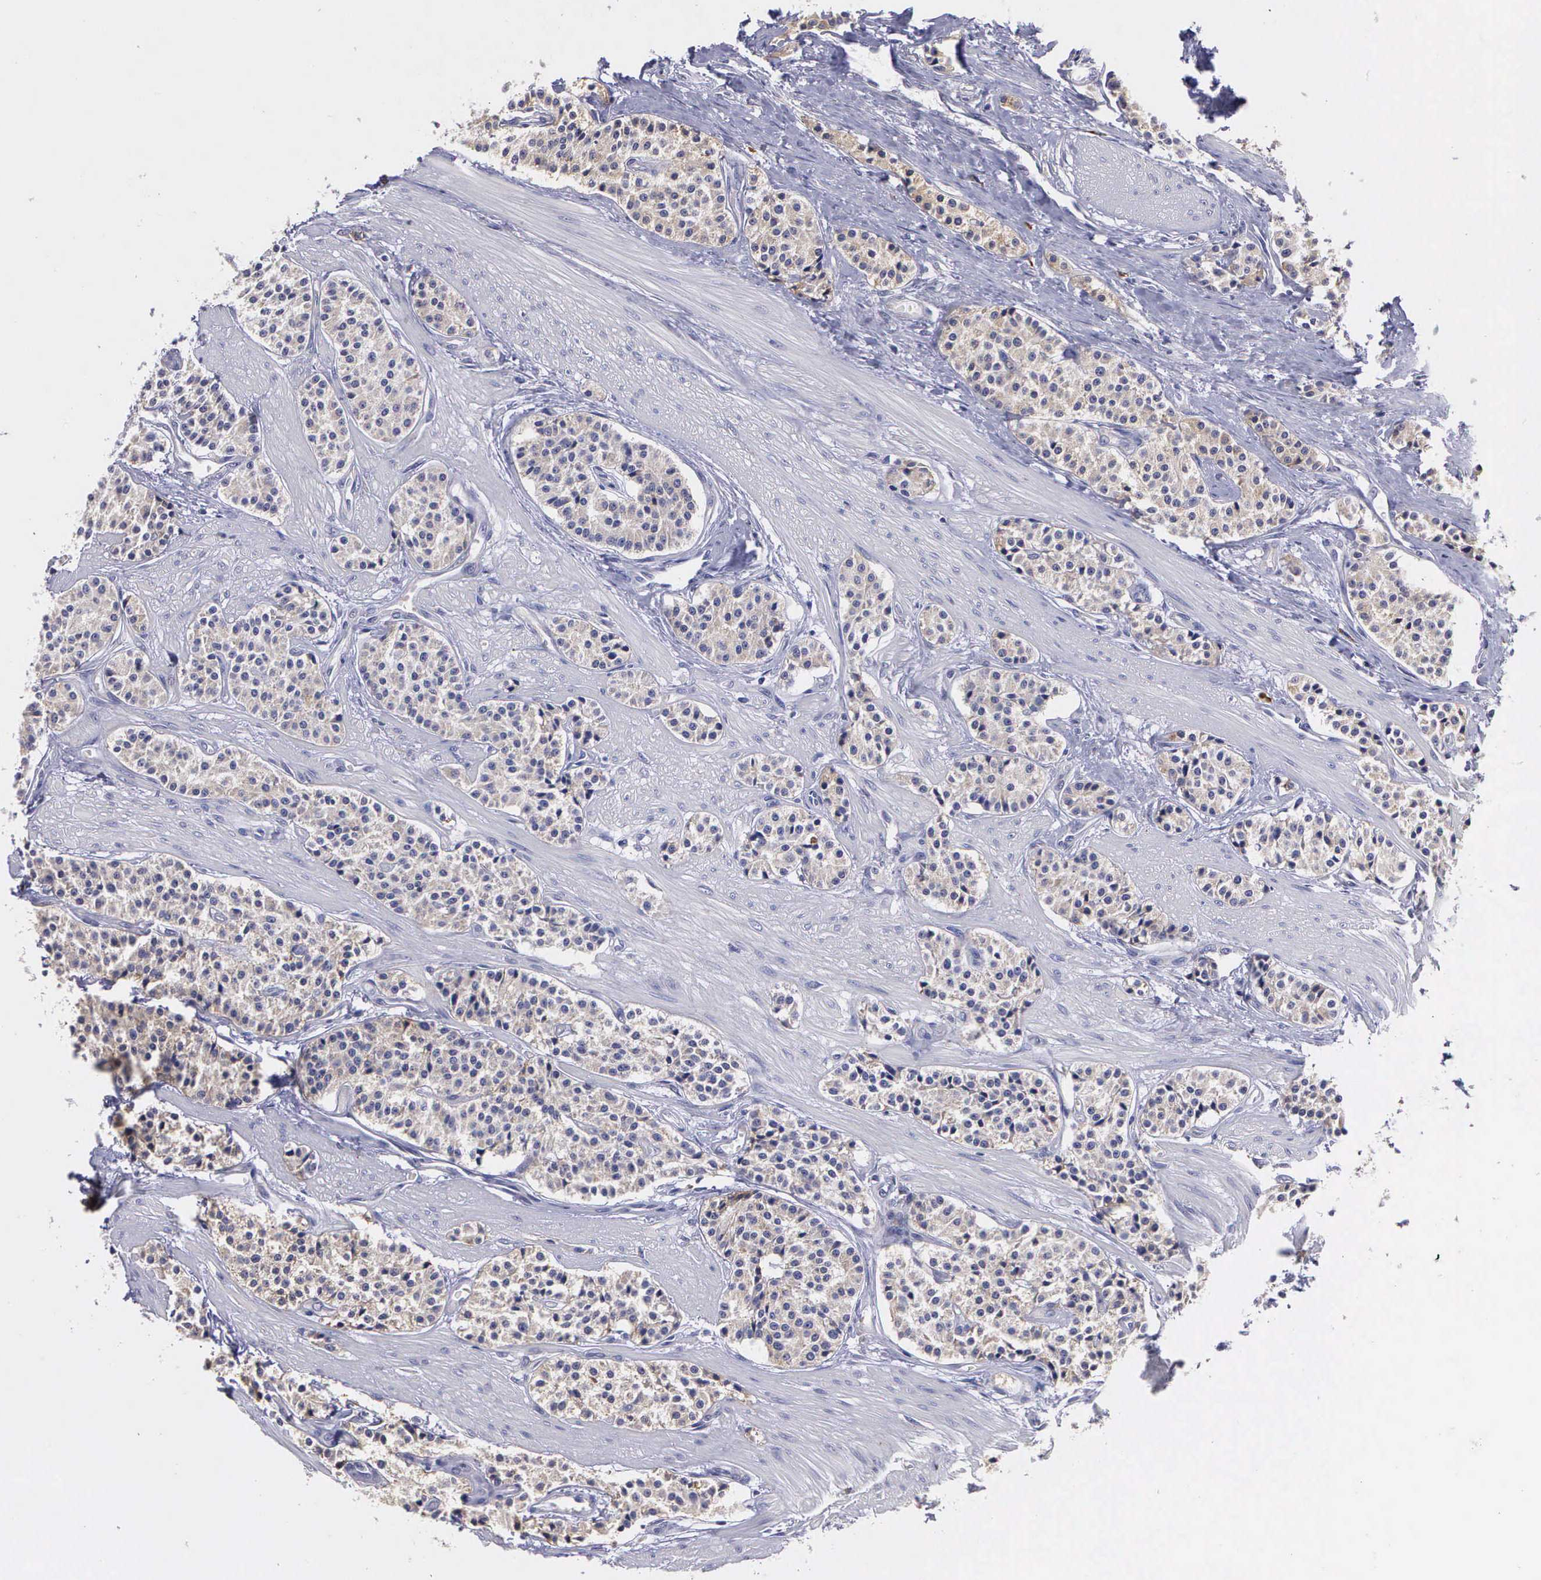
{"staining": {"intensity": "moderate", "quantity": ">75%", "location": "cytoplasmic/membranous"}, "tissue": "carcinoid", "cell_type": "Tumor cells", "image_type": "cancer", "snomed": [{"axis": "morphology", "description": "Carcinoid, malignant, NOS"}, {"axis": "topography", "description": "Stomach"}], "caption": "This is a micrograph of IHC staining of carcinoid, which shows moderate staining in the cytoplasmic/membranous of tumor cells.", "gene": "CRELD2", "patient": {"sex": "female", "age": 76}}